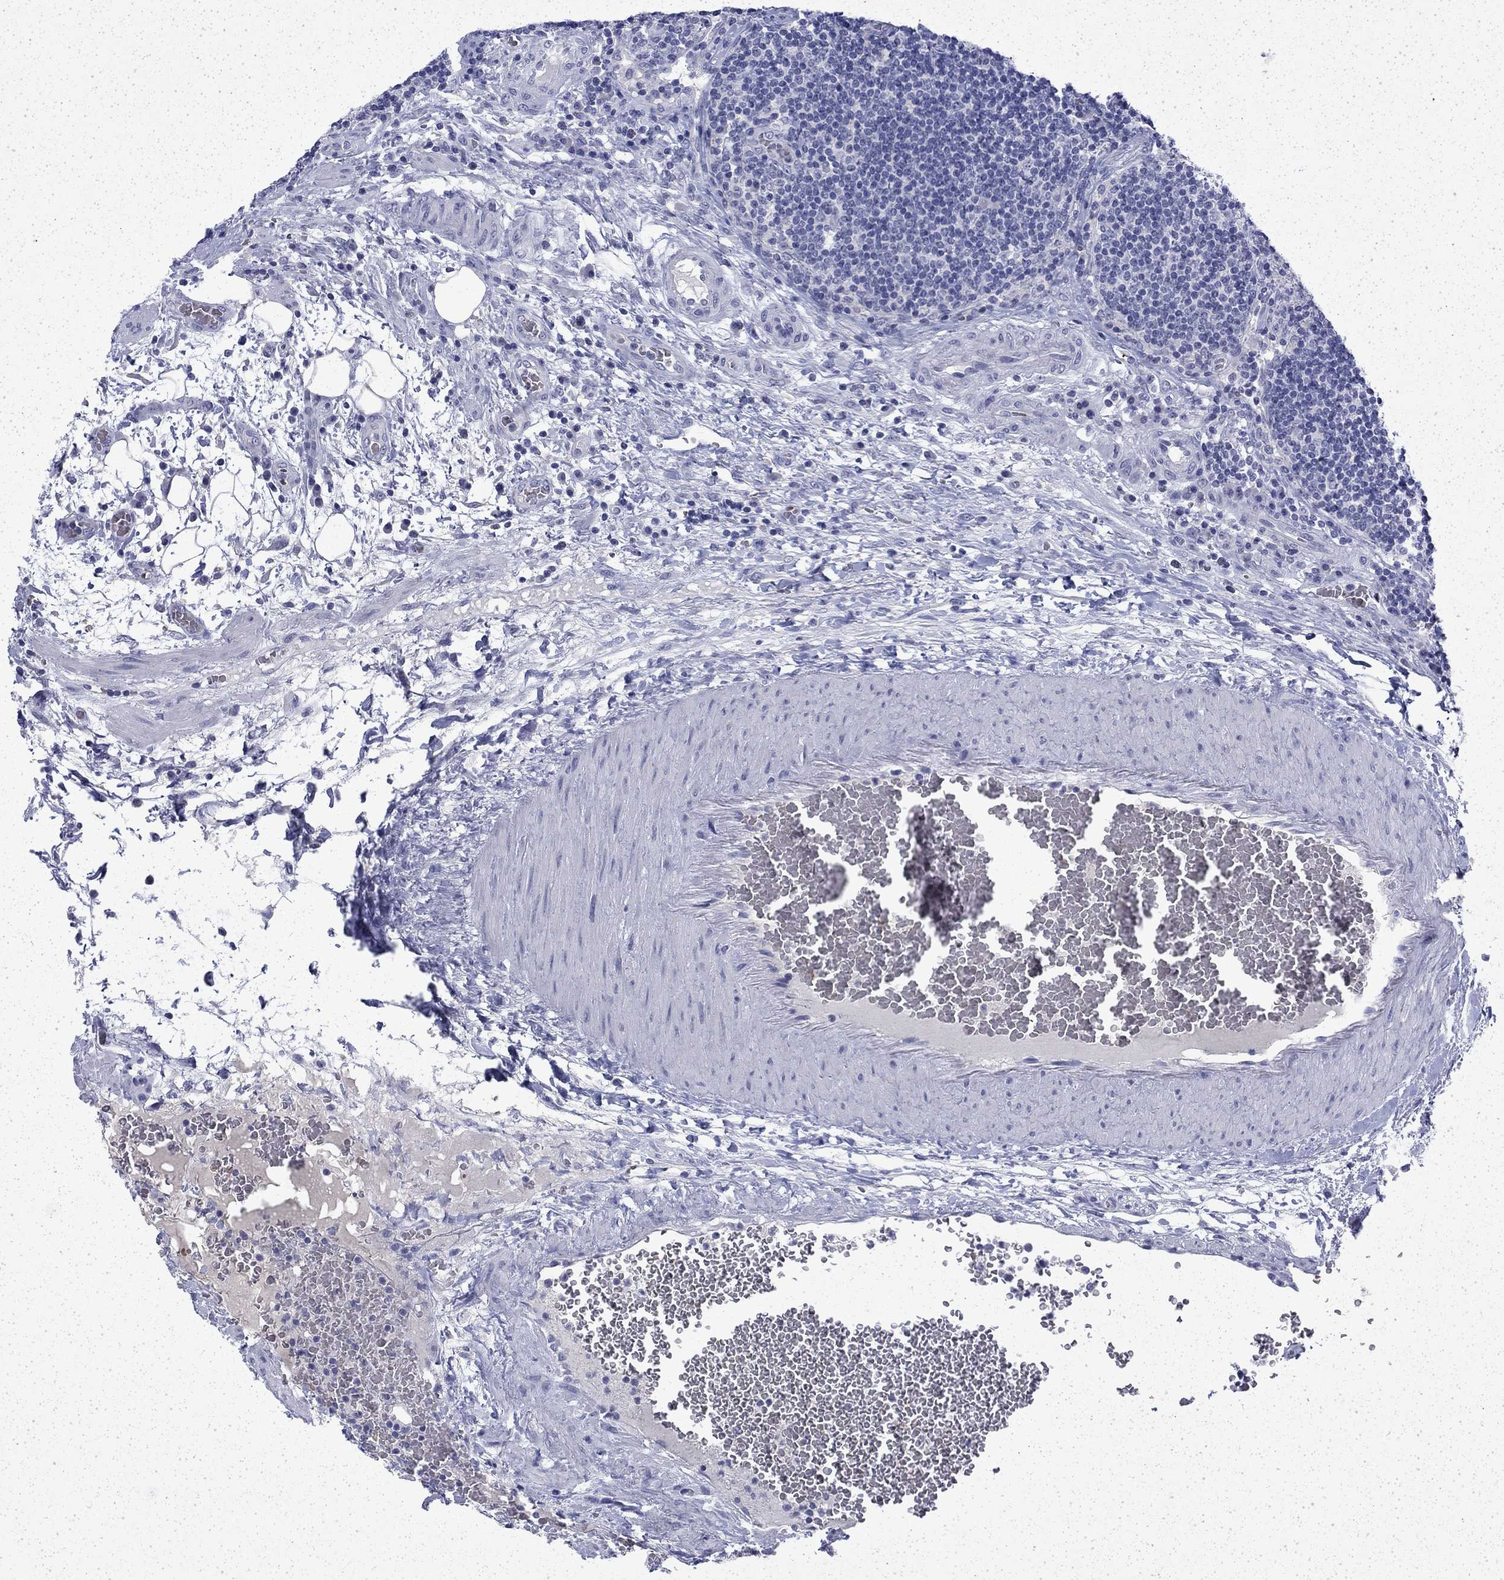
{"staining": {"intensity": "negative", "quantity": "none", "location": "none"}, "tissue": "lymph node", "cell_type": "Germinal center cells", "image_type": "normal", "snomed": [{"axis": "morphology", "description": "Normal tissue, NOS"}, {"axis": "topography", "description": "Lymph node"}], "caption": "An image of lymph node stained for a protein exhibits no brown staining in germinal center cells. The staining was performed using DAB (3,3'-diaminobenzidine) to visualize the protein expression in brown, while the nuclei were stained in blue with hematoxylin (Magnification: 20x).", "gene": "ENPP6", "patient": {"sex": "male", "age": 63}}